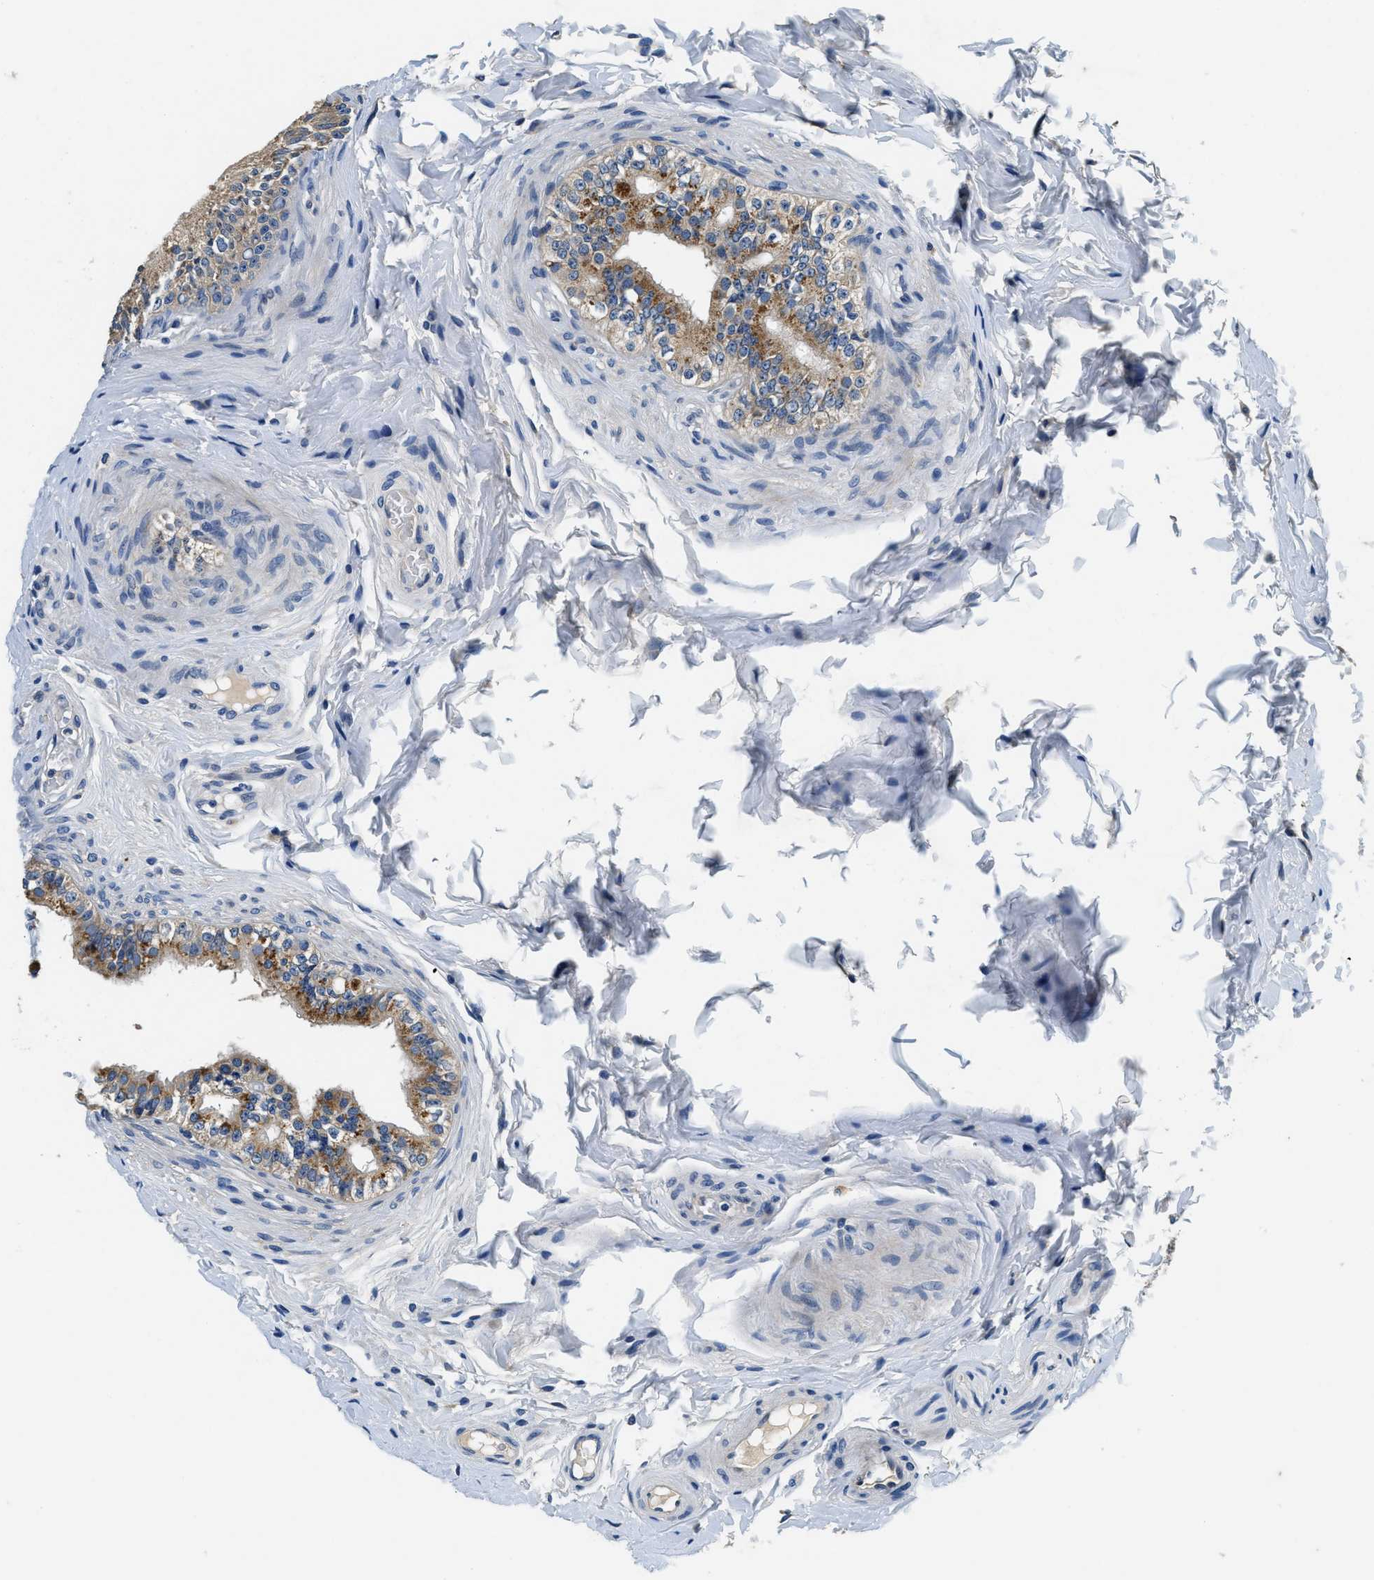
{"staining": {"intensity": "moderate", "quantity": "25%-75%", "location": "cytoplasmic/membranous"}, "tissue": "epididymis", "cell_type": "Glandular cells", "image_type": "normal", "snomed": [{"axis": "morphology", "description": "Normal tissue, NOS"}, {"axis": "topography", "description": "Testis"}, {"axis": "topography", "description": "Epididymis"}], "caption": "Normal epididymis demonstrates moderate cytoplasmic/membranous staining in approximately 25%-75% of glandular cells The staining was performed using DAB (3,3'-diaminobenzidine), with brown indicating positive protein expression. Nuclei are stained blue with hematoxylin..", "gene": "ALDH3A2", "patient": {"sex": "male", "age": 36}}